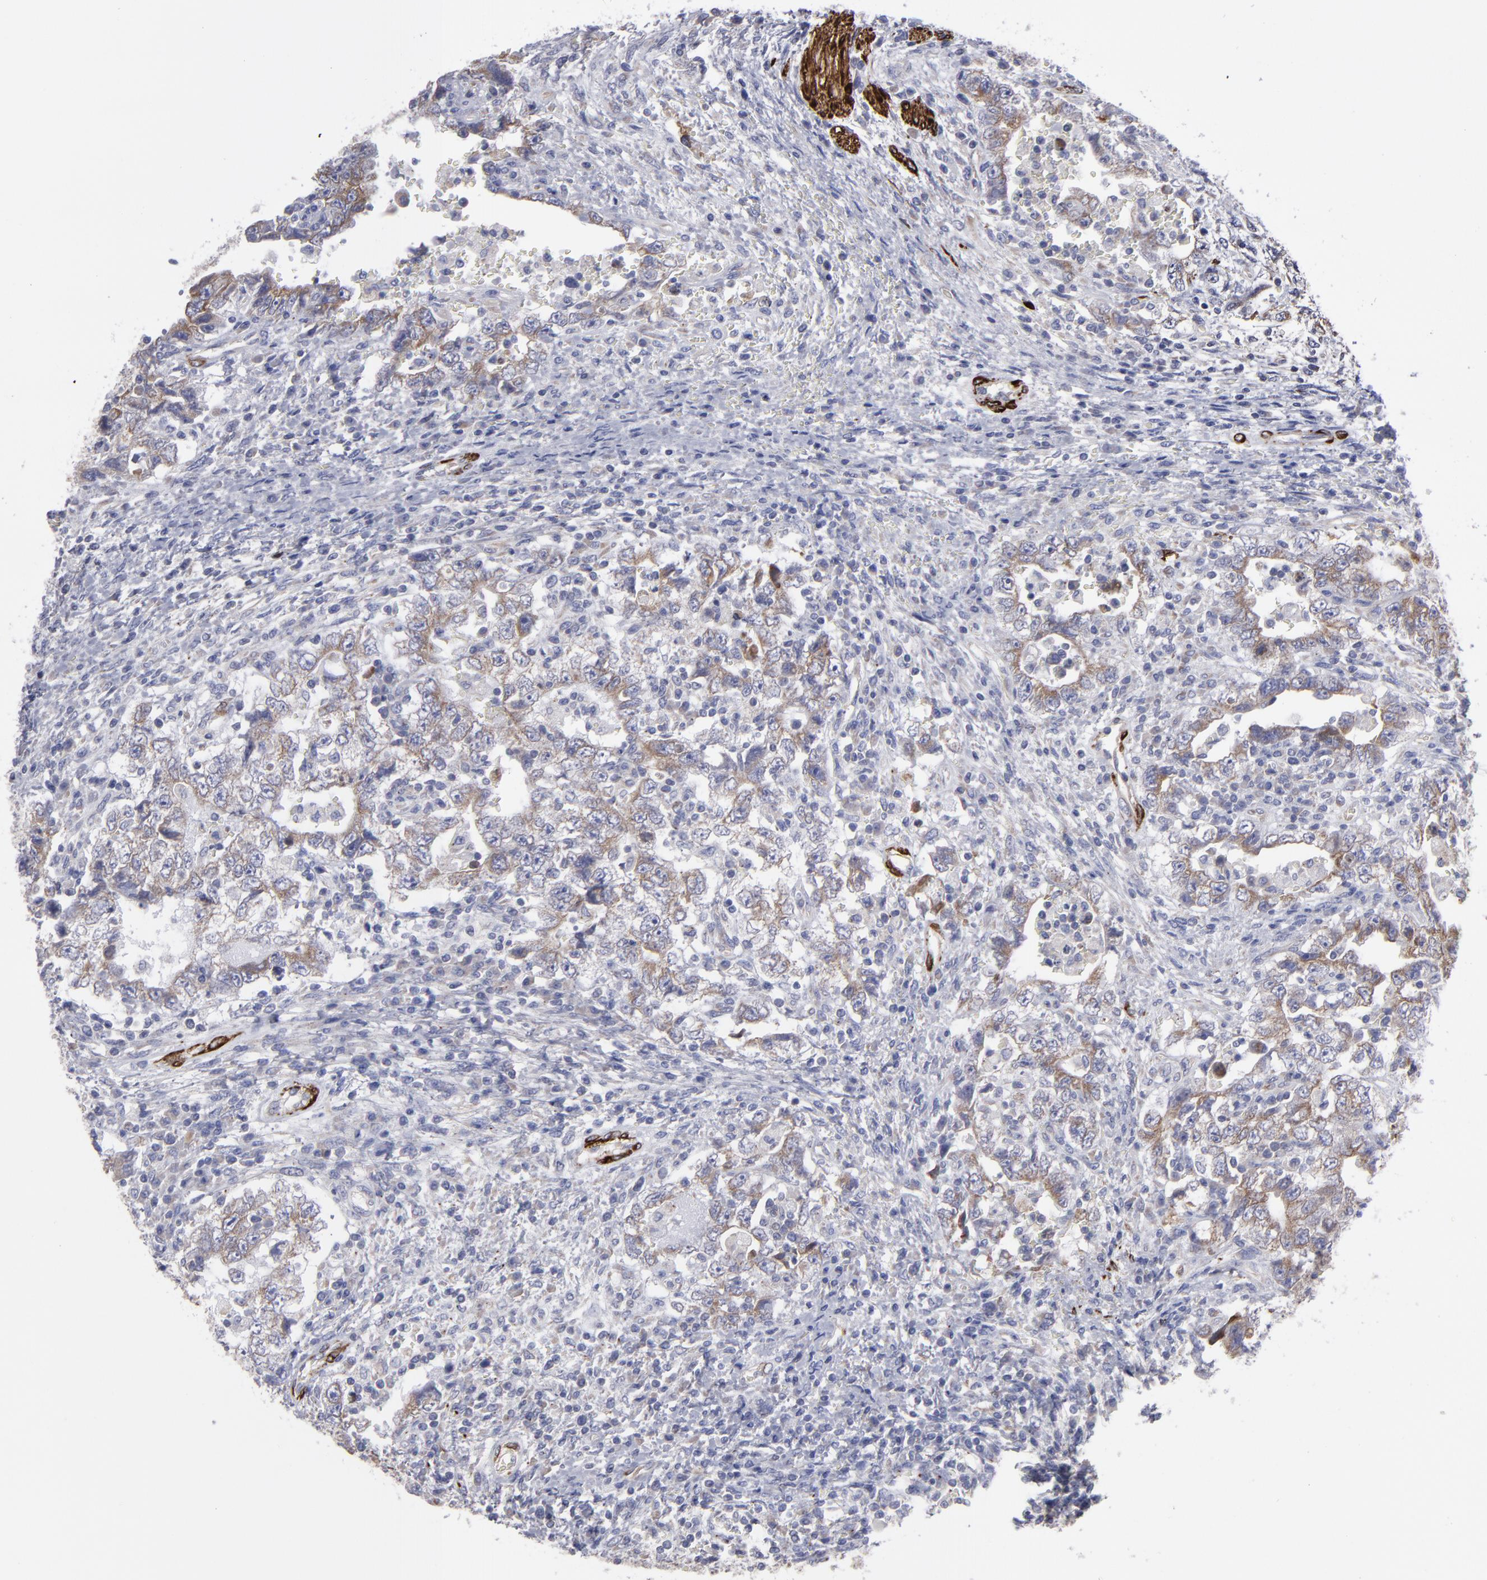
{"staining": {"intensity": "weak", "quantity": "25%-75%", "location": "cytoplasmic/membranous"}, "tissue": "testis cancer", "cell_type": "Tumor cells", "image_type": "cancer", "snomed": [{"axis": "morphology", "description": "Carcinoma, Embryonal, NOS"}, {"axis": "topography", "description": "Testis"}], "caption": "Weak cytoplasmic/membranous protein positivity is present in about 25%-75% of tumor cells in embryonal carcinoma (testis). The protein of interest is shown in brown color, while the nuclei are stained blue.", "gene": "SLMAP", "patient": {"sex": "male", "age": 26}}